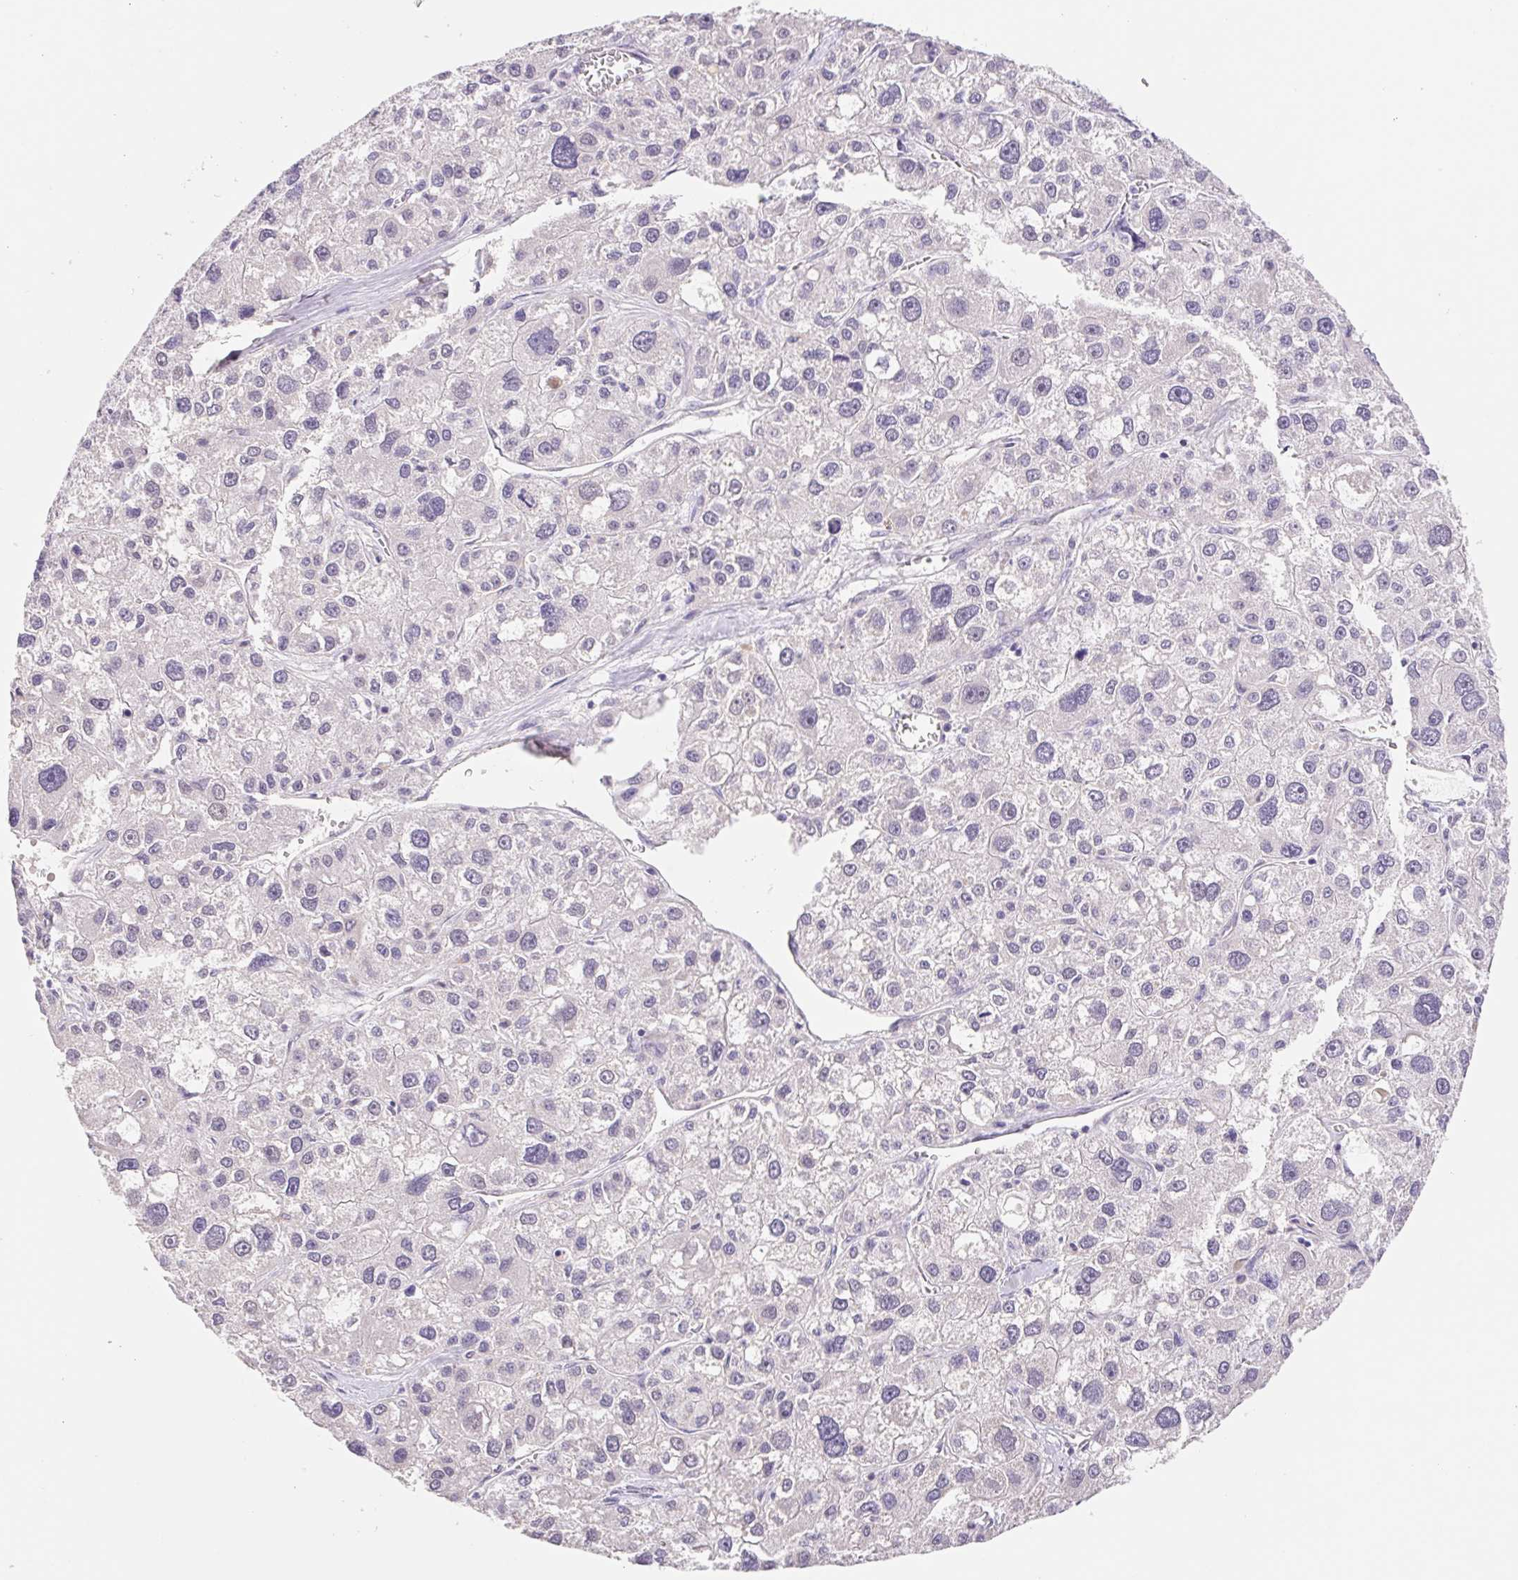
{"staining": {"intensity": "negative", "quantity": "none", "location": "none"}, "tissue": "liver cancer", "cell_type": "Tumor cells", "image_type": "cancer", "snomed": [{"axis": "morphology", "description": "Carcinoma, Hepatocellular, NOS"}, {"axis": "topography", "description": "Liver"}], "caption": "DAB (3,3'-diaminobenzidine) immunohistochemical staining of liver cancer (hepatocellular carcinoma) exhibits no significant staining in tumor cells.", "gene": "FKBP6", "patient": {"sex": "male", "age": 73}}